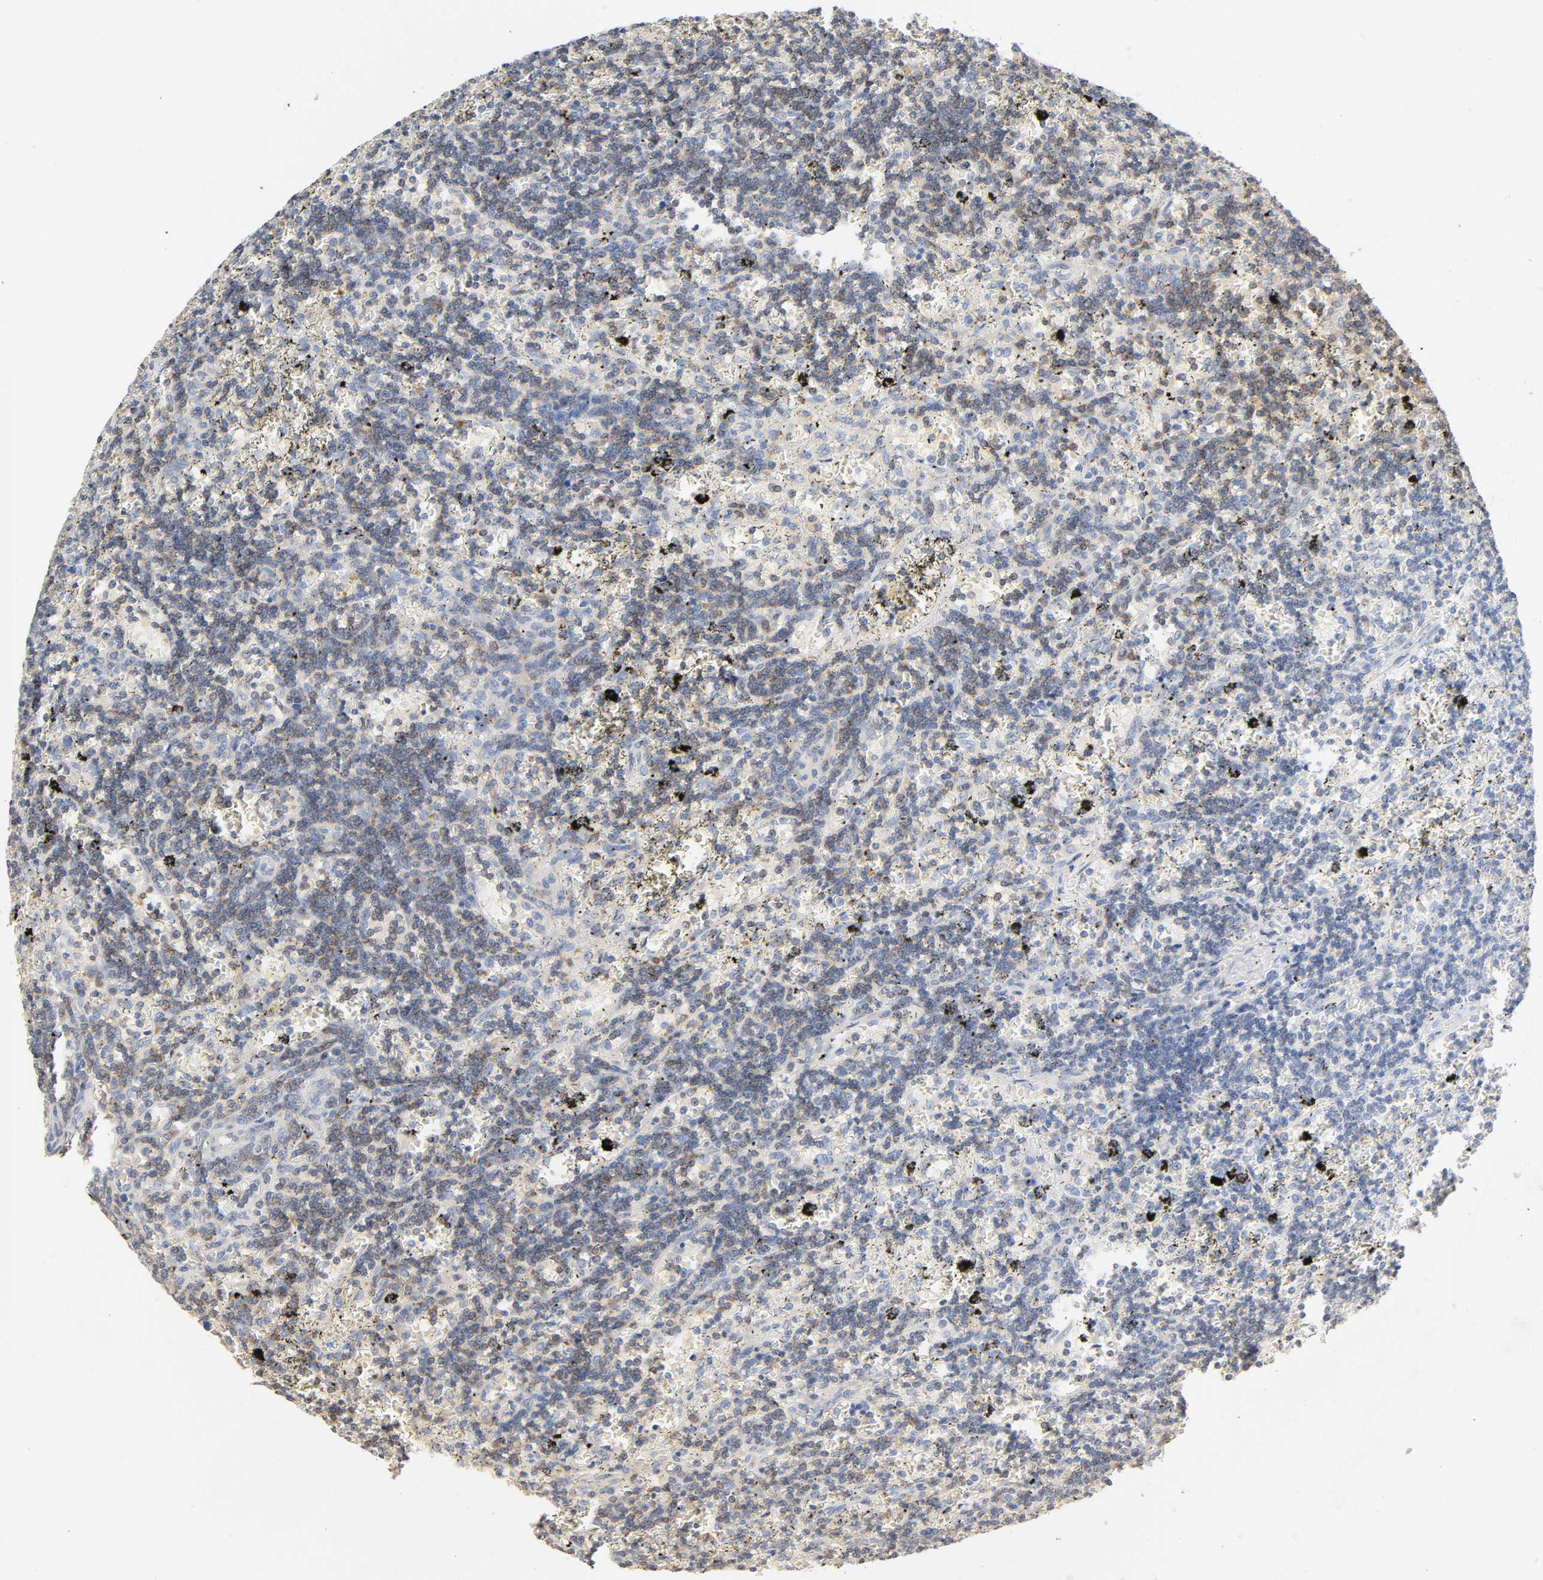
{"staining": {"intensity": "moderate", "quantity": "<25%", "location": "cytoplasmic/membranous"}, "tissue": "lymphoma", "cell_type": "Tumor cells", "image_type": "cancer", "snomed": [{"axis": "morphology", "description": "Malignant lymphoma, non-Hodgkin's type, Low grade"}, {"axis": "topography", "description": "Spleen"}], "caption": "Moderate cytoplasmic/membranous protein staining is present in approximately <25% of tumor cells in lymphoma.", "gene": "SGSM1", "patient": {"sex": "male", "age": 60}}